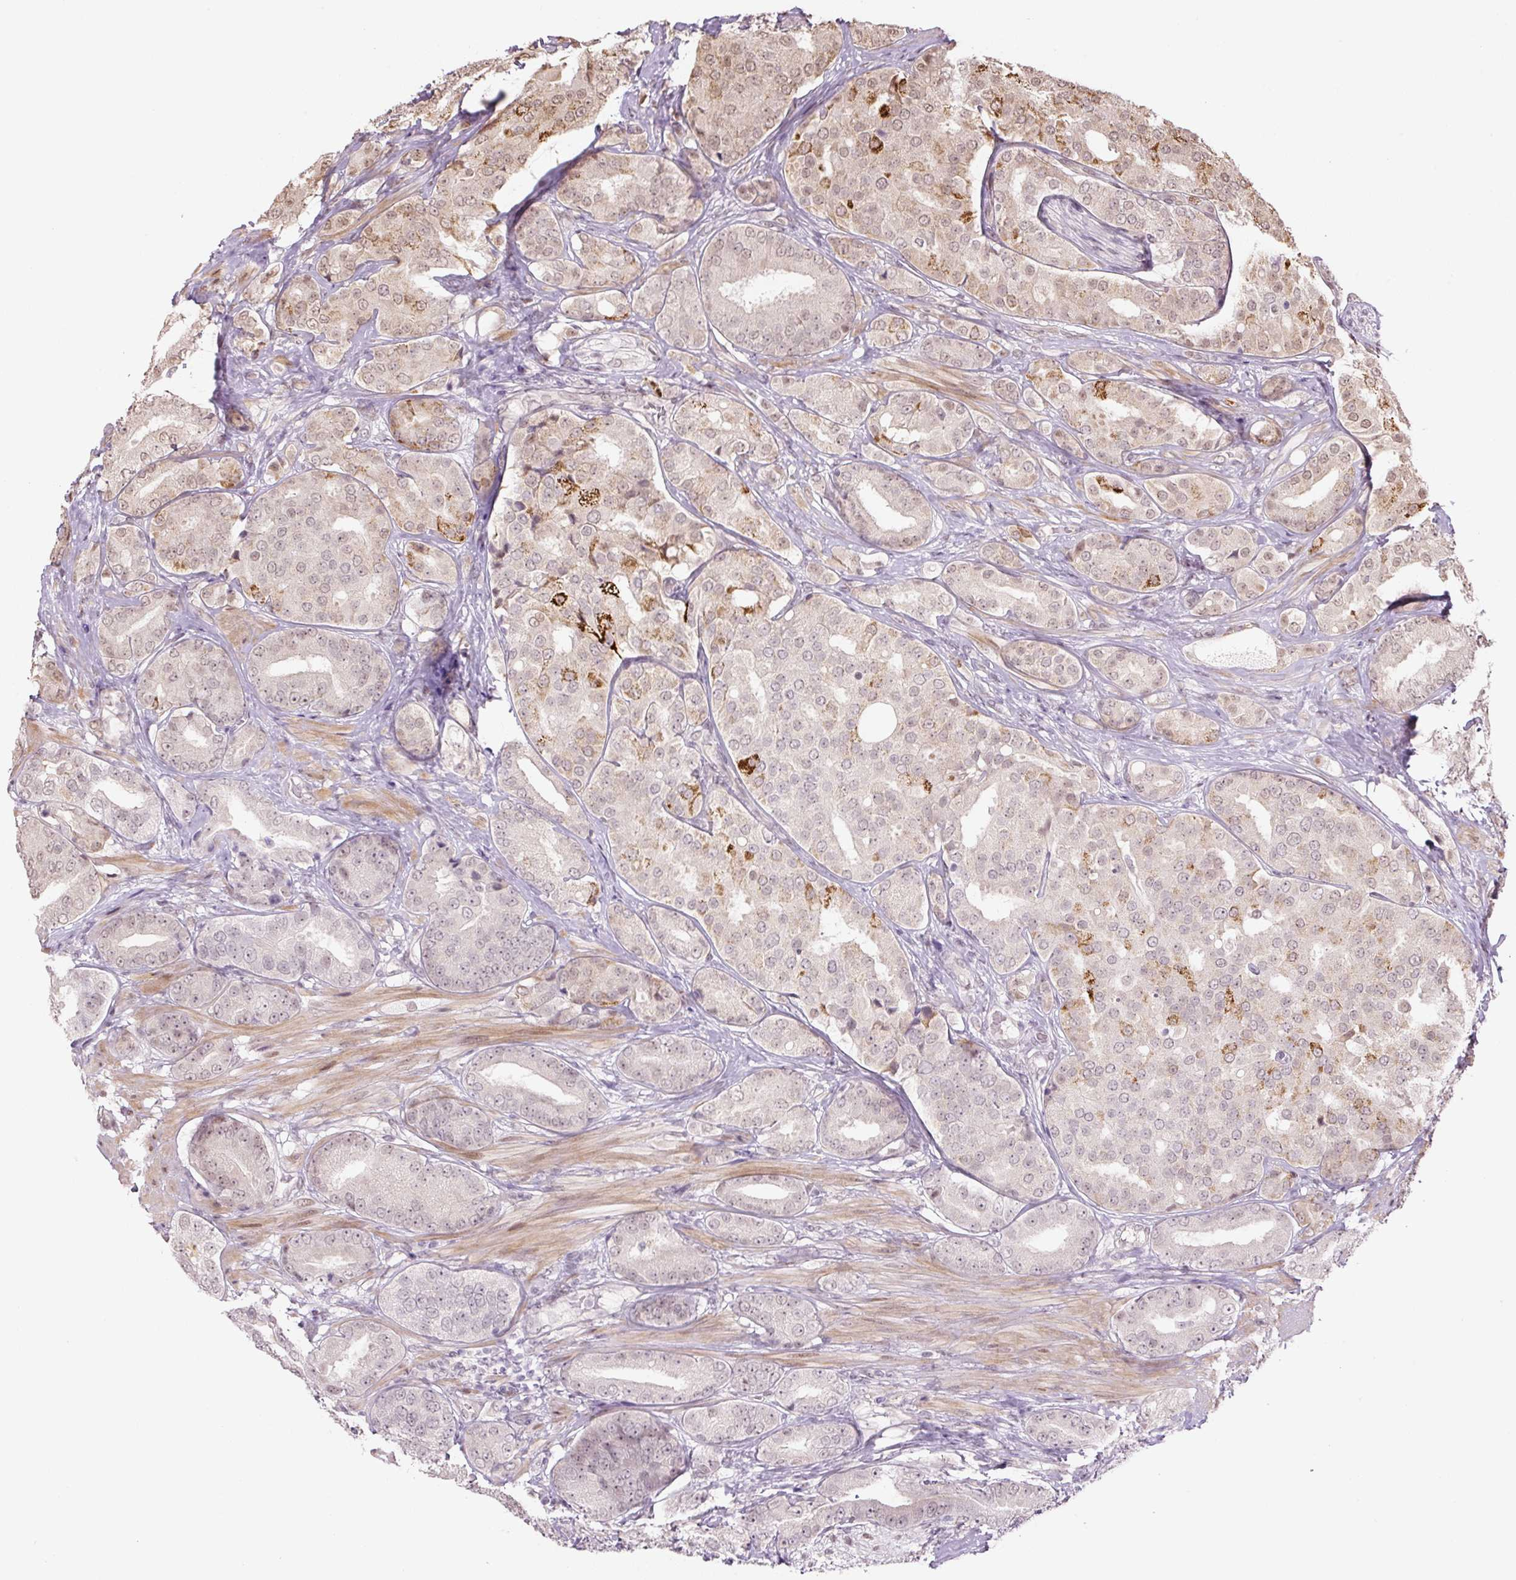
{"staining": {"intensity": "moderate", "quantity": "<25%", "location": "nuclear"}, "tissue": "prostate cancer", "cell_type": "Tumor cells", "image_type": "cancer", "snomed": [{"axis": "morphology", "description": "Adenocarcinoma, High grade"}, {"axis": "topography", "description": "Prostate"}], "caption": "Immunohistochemical staining of human prostate high-grade adenocarcinoma exhibits moderate nuclear protein positivity in about <25% of tumor cells.", "gene": "TCFL5", "patient": {"sex": "male", "age": 63}}